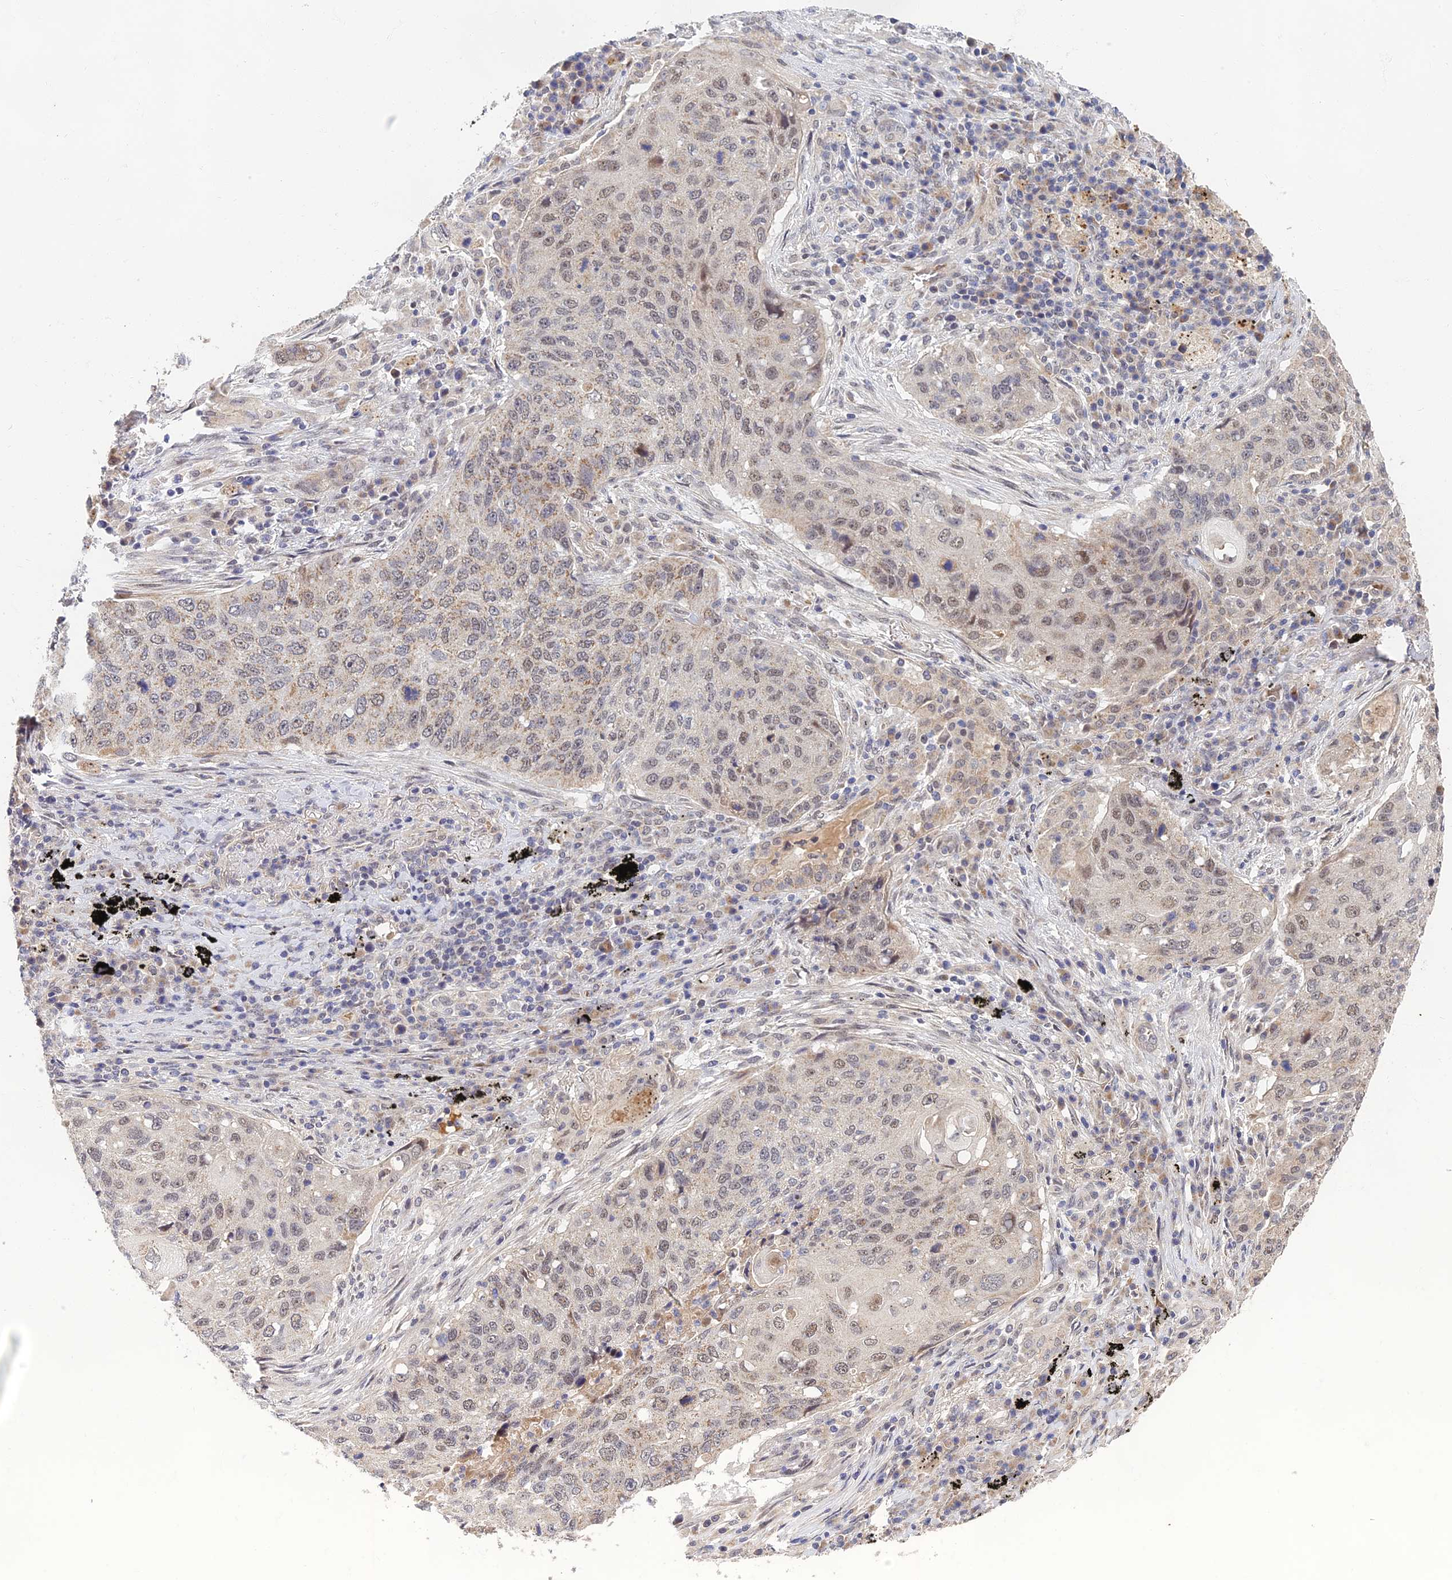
{"staining": {"intensity": "weak", "quantity": "<25%", "location": "cytoplasmic/membranous"}, "tissue": "lung cancer", "cell_type": "Tumor cells", "image_type": "cancer", "snomed": [{"axis": "morphology", "description": "Squamous cell carcinoma, NOS"}, {"axis": "topography", "description": "Lung"}], "caption": "High power microscopy image of an immunohistochemistry micrograph of lung squamous cell carcinoma, revealing no significant positivity in tumor cells.", "gene": "EARS2", "patient": {"sex": "female", "age": 63}}